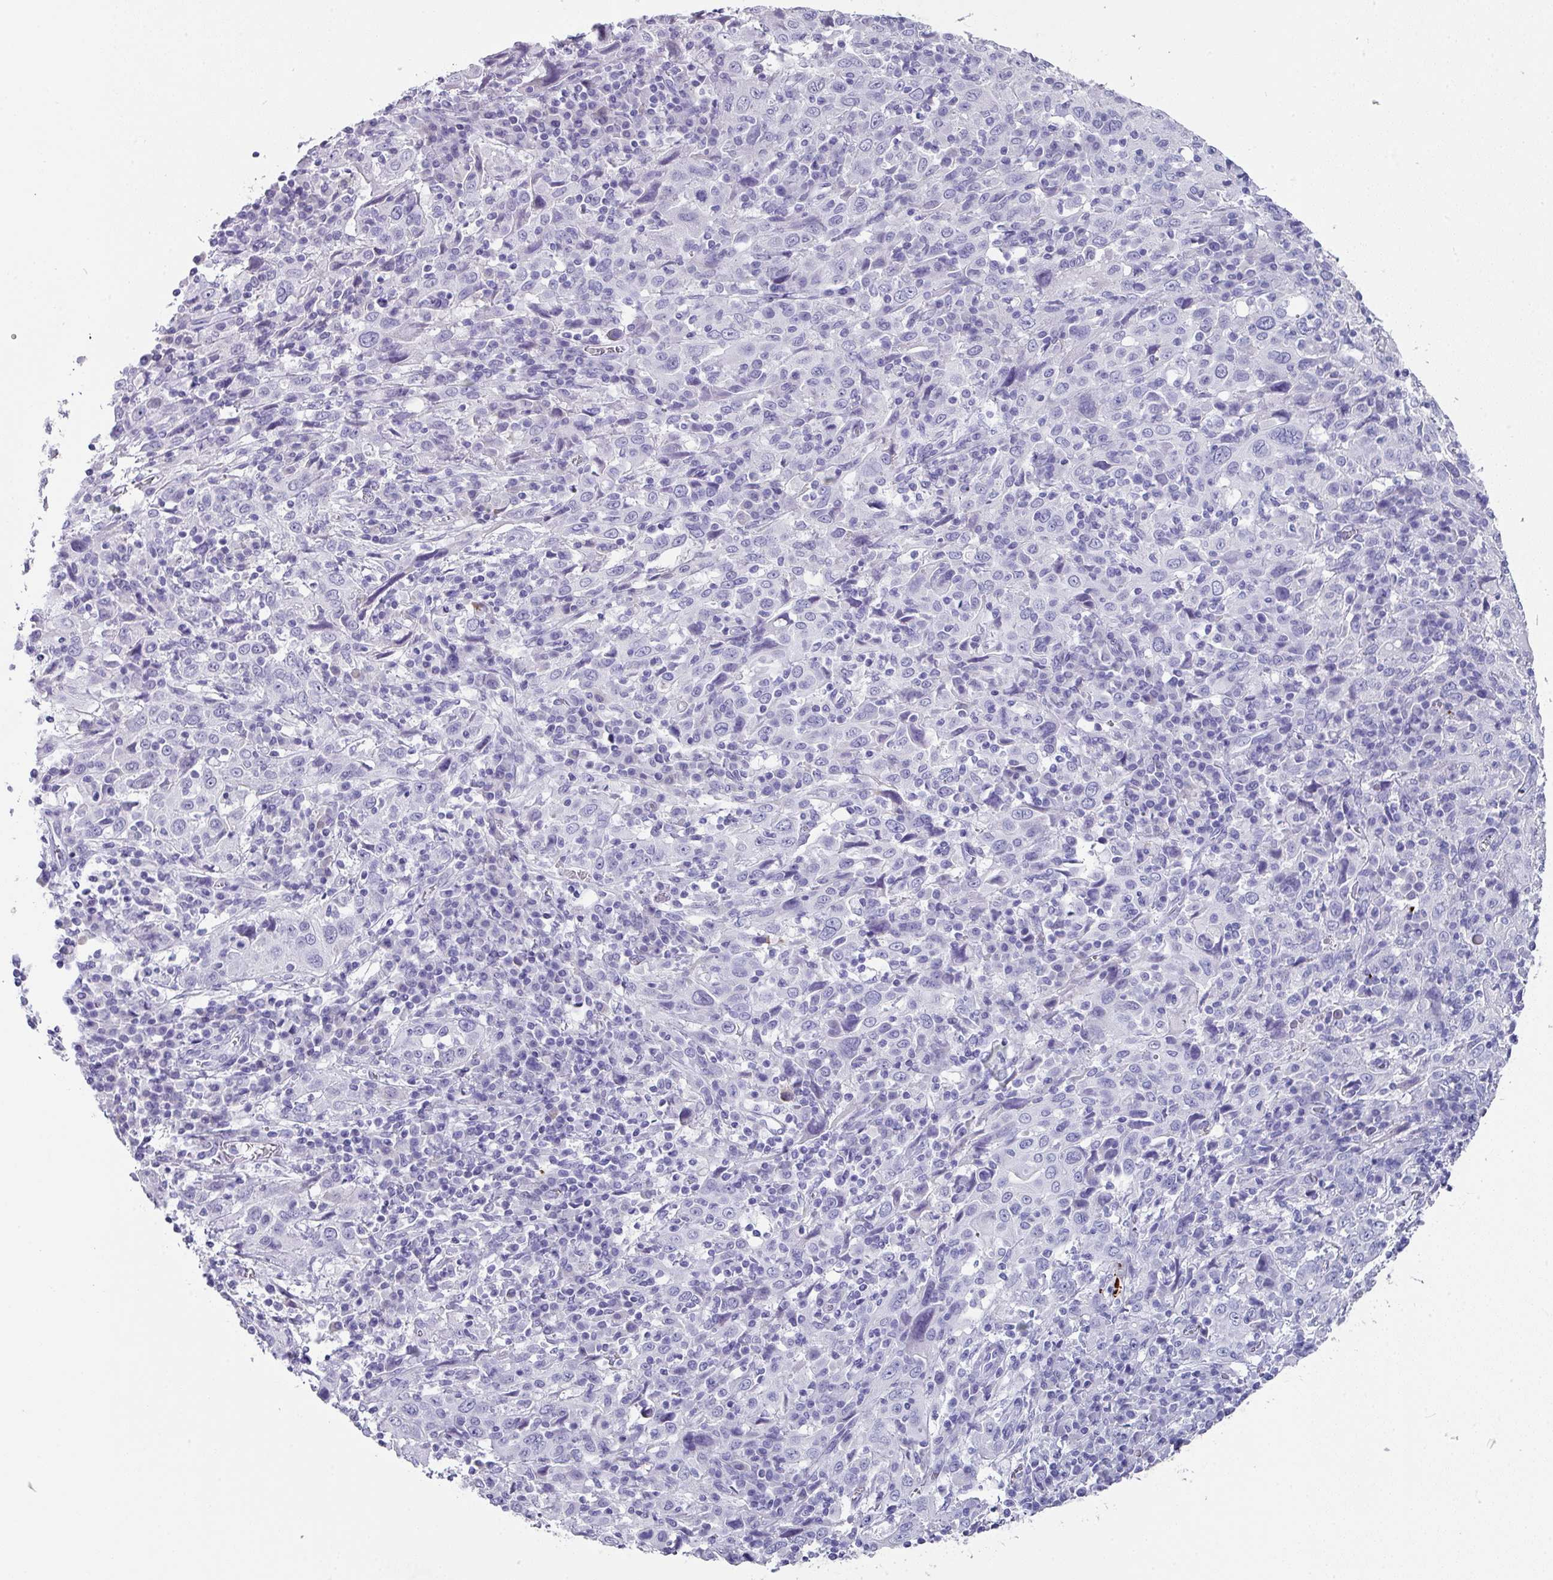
{"staining": {"intensity": "negative", "quantity": "none", "location": "none"}, "tissue": "cervical cancer", "cell_type": "Tumor cells", "image_type": "cancer", "snomed": [{"axis": "morphology", "description": "Squamous cell carcinoma, NOS"}, {"axis": "topography", "description": "Cervix"}], "caption": "Cervical squamous cell carcinoma was stained to show a protein in brown. There is no significant expression in tumor cells.", "gene": "PEX10", "patient": {"sex": "female", "age": 46}}